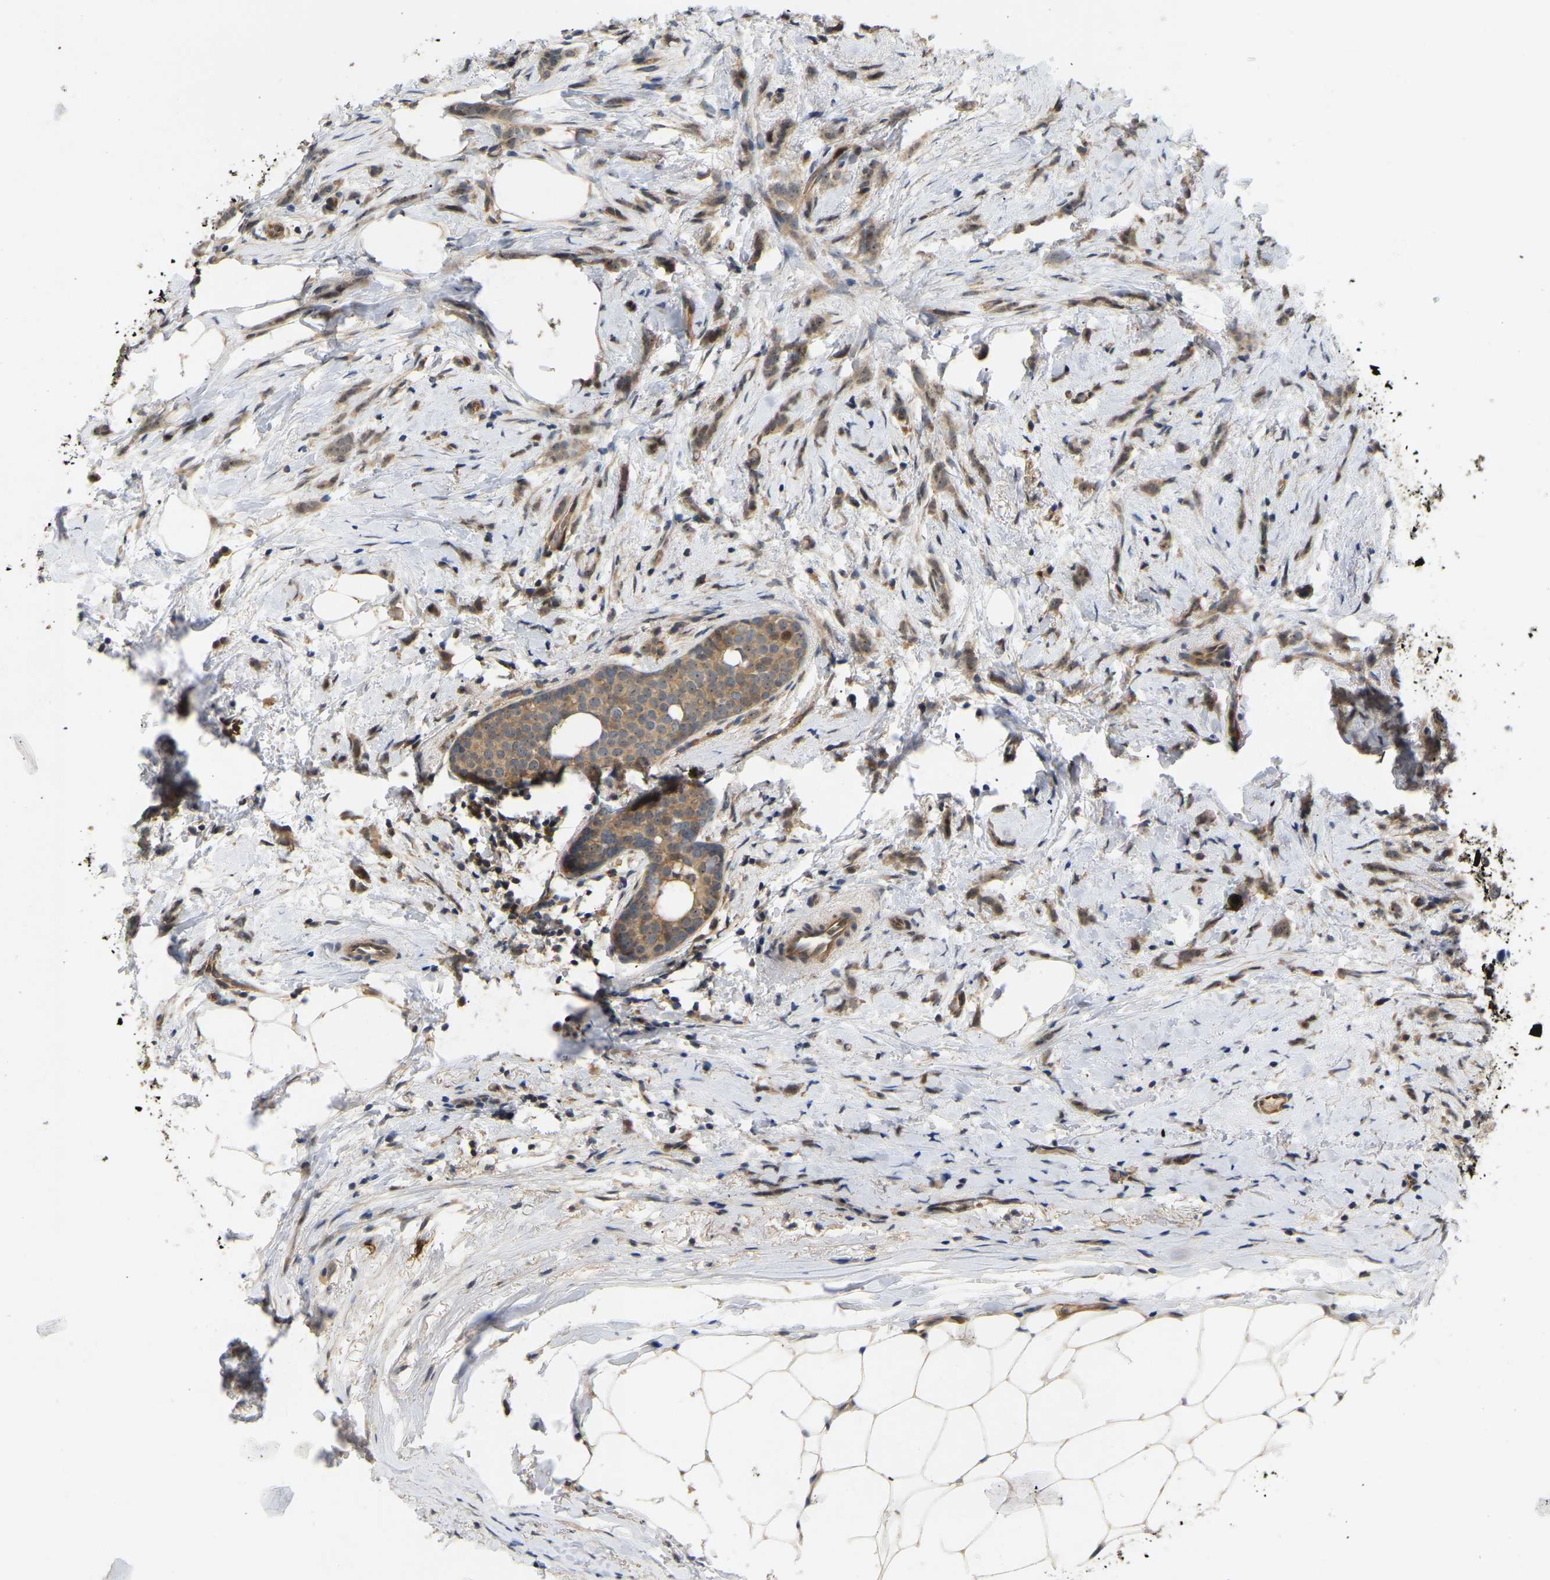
{"staining": {"intensity": "weak", "quantity": ">75%", "location": "cytoplasmic/membranous,nuclear"}, "tissue": "breast cancer", "cell_type": "Tumor cells", "image_type": "cancer", "snomed": [{"axis": "morphology", "description": "Lobular carcinoma, in situ"}, {"axis": "morphology", "description": "Lobular carcinoma"}, {"axis": "topography", "description": "Breast"}], "caption": "Human lobular carcinoma (breast) stained with a protein marker displays weak staining in tumor cells.", "gene": "LIMK2", "patient": {"sex": "female", "age": 41}}